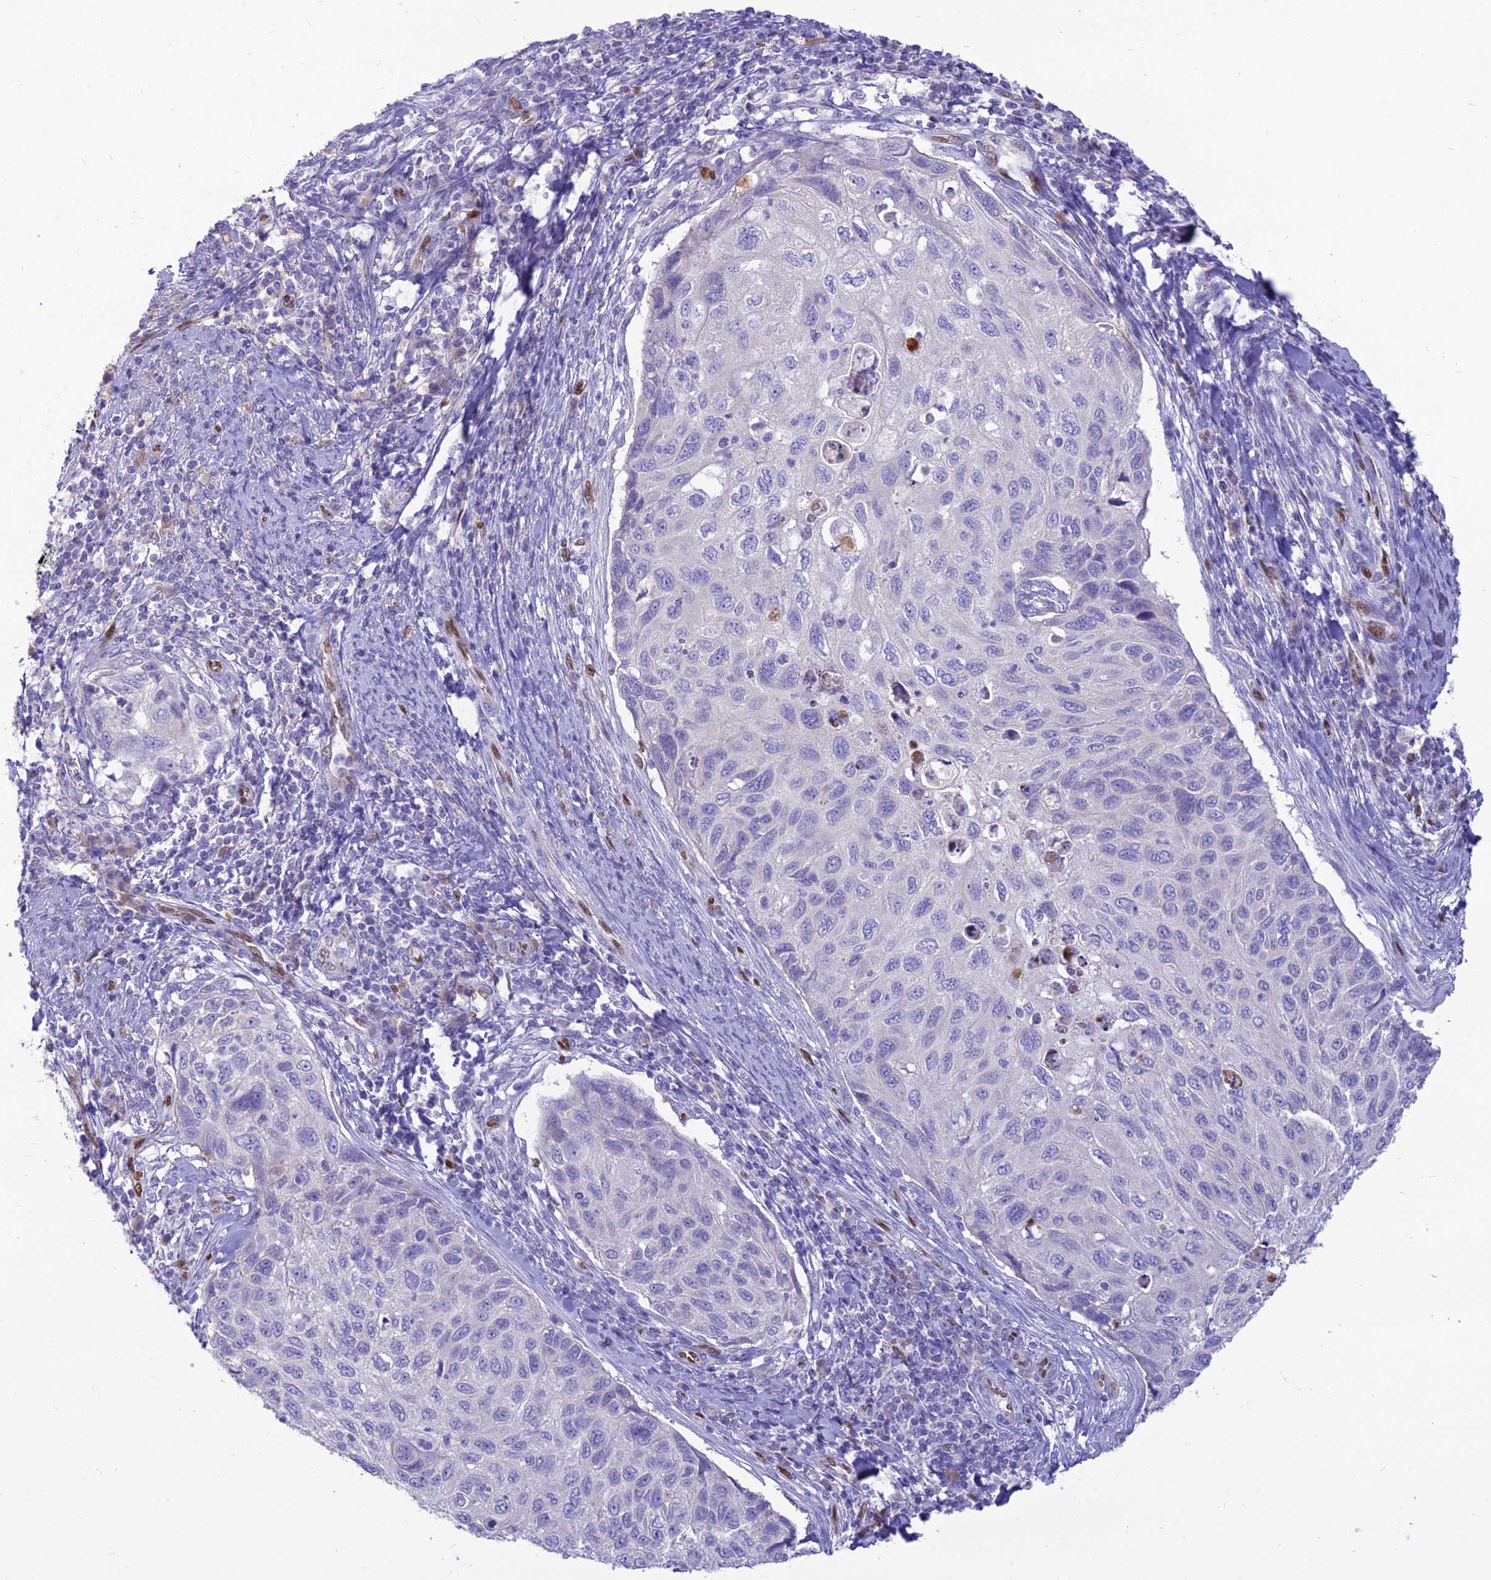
{"staining": {"intensity": "negative", "quantity": "none", "location": "none"}, "tissue": "cervical cancer", "cell_type": "Tumor cells", "image_type": "cancer", "snomed": [{"axis": "morphology", "description": "Squamous cell carcinoma, NOS"}, {"axis": "topography", "description": "Cervix"}], "caption": "There is no significant staining in tumor cells of cervical cancer.", "gene": "NOVA2", "patient": {"sex": "female", "age": 70}}